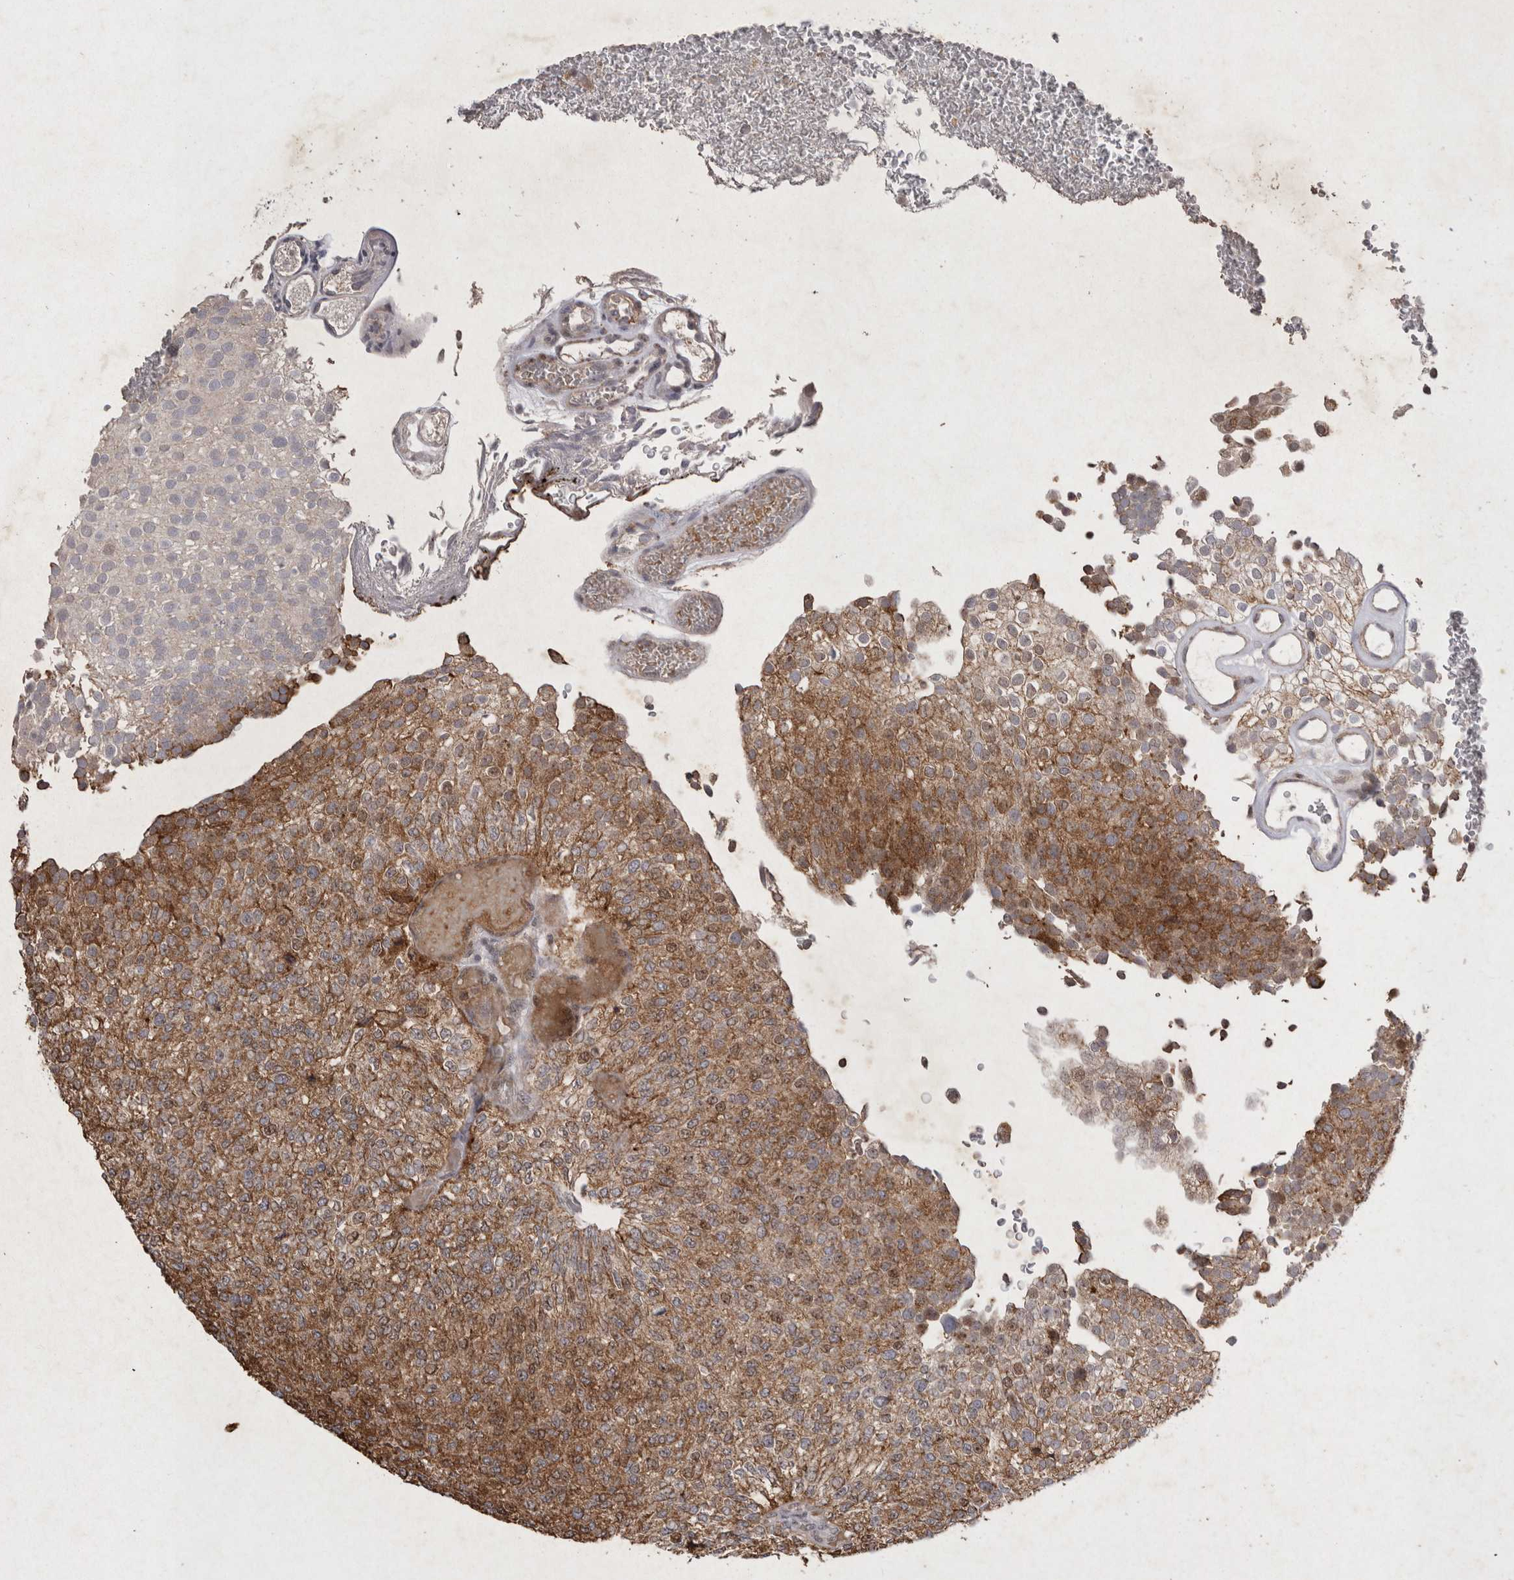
{"staining": {"intensity": "moderate", "quantity": "25%-75%", "location": "cytoplasmic/membranous,nuclear"}, "tissue": "urothelial cancer", "cell_type": "Tumor cells", "image_type": "cancer", "snomed": [{"axis": "morphology", "description": "Urothelial carcinoma, Low grade"}, {"axis": "topography", "description": "Urinary bladder"}], "caption": "Immunohistochemical staining of human urothelial cancer exhibits medium levels of moderate cytoplasmic/membranous and nuclear staining in approximately 25%-75% of tumor cells.", "gene": "STK11", "patient": {"sex": "male", "age": 78}}